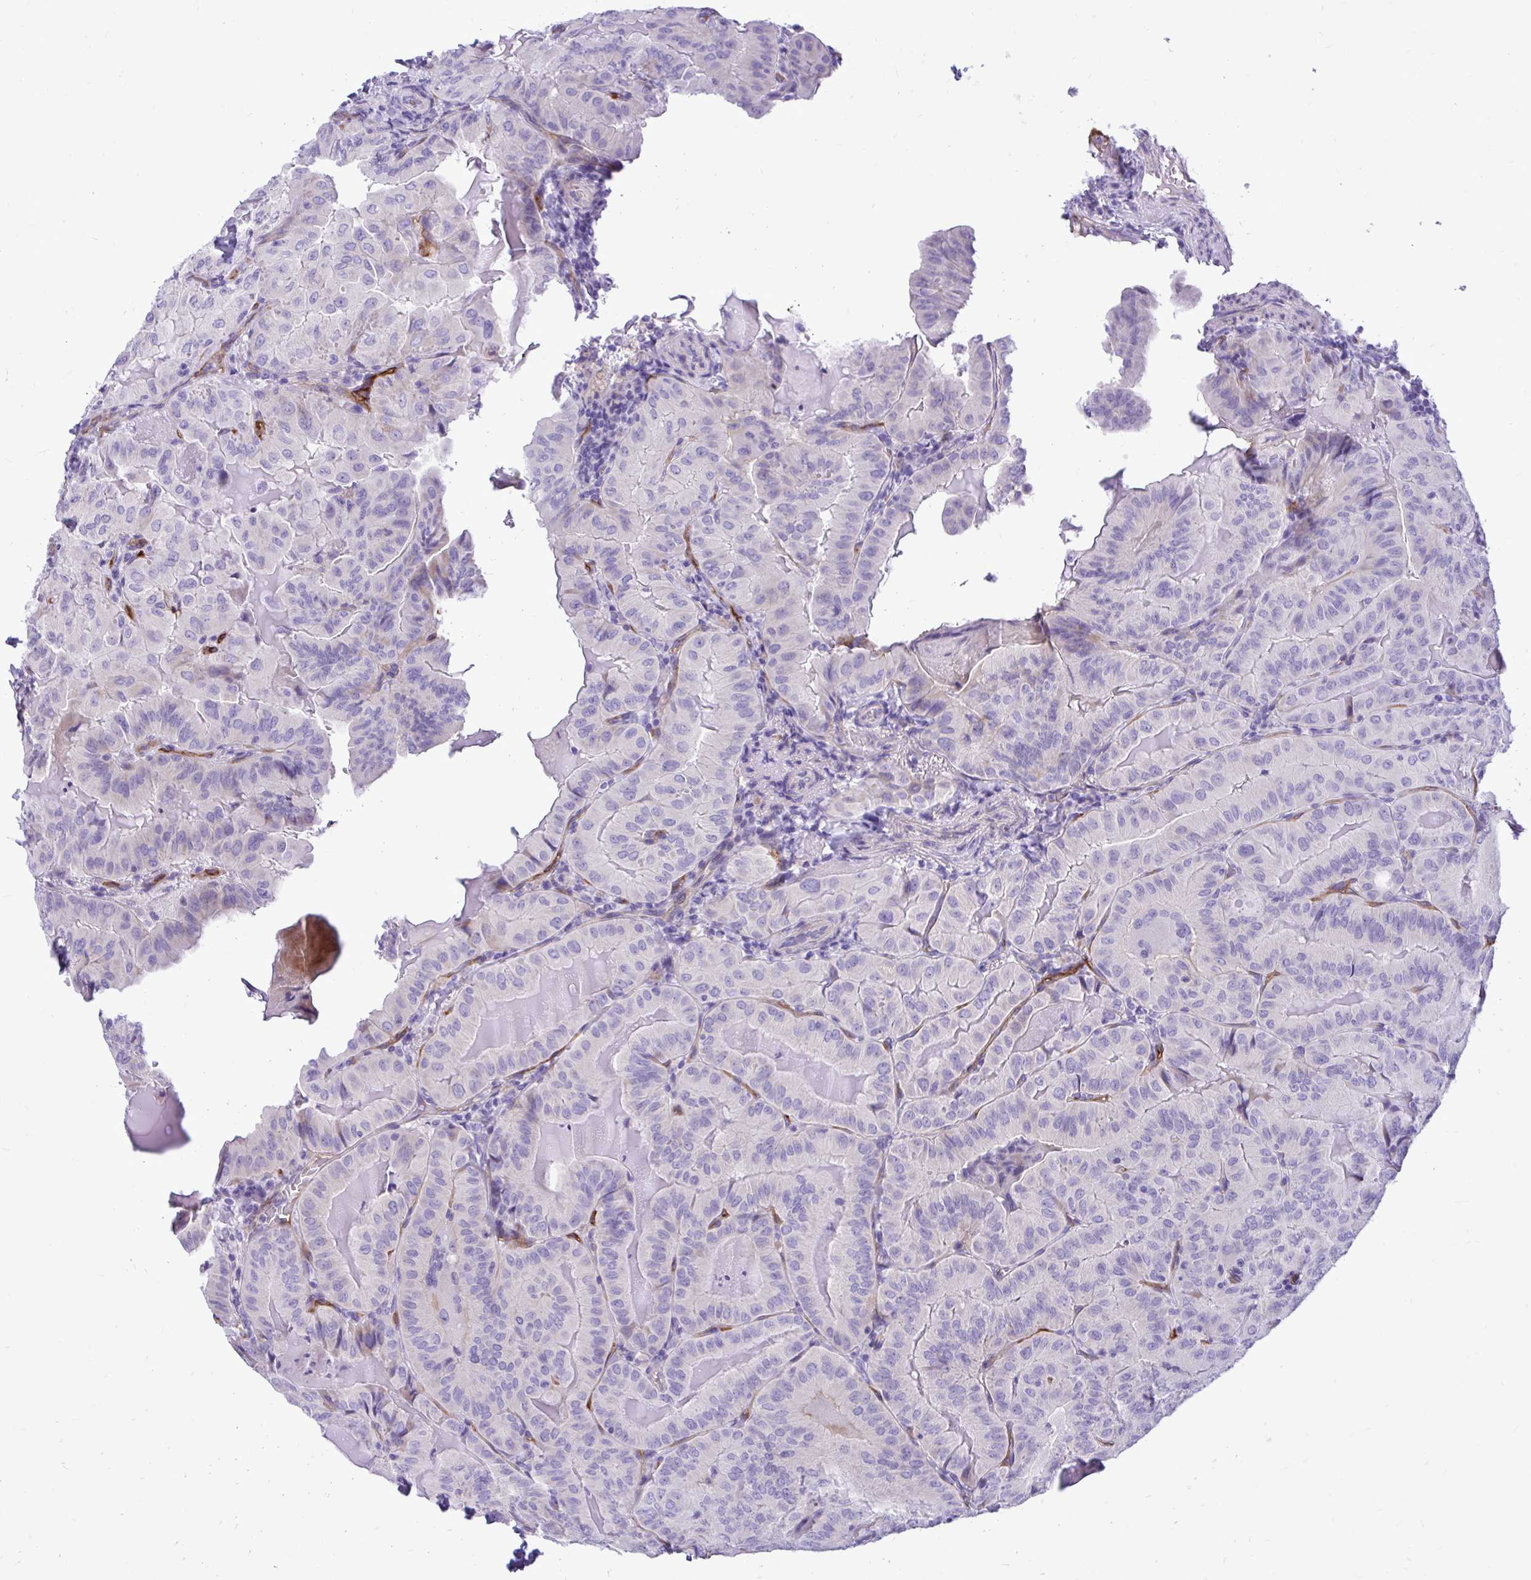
{"staining": {"intensity": "negative", "quantity": "none", "location": "none"}, "tissue": "thyroid cancer", "cell_type": "Tumor cells", "image_type": "cancer", "snomed": [{"axis": "morphology", "description": "Papillary adenocarcinoma, NOS"}, {"axis": "topography", "description": "Thyroid gland"}], "caption": "IHC image of neoplastic tissue: human thyroid cancer (papillary adenocarcinoma) stained with DAB demonstrates no significant protein staining in tumor cells.", "gene": "ABCG2", "patient": {"sex": "female", "age": 68}}